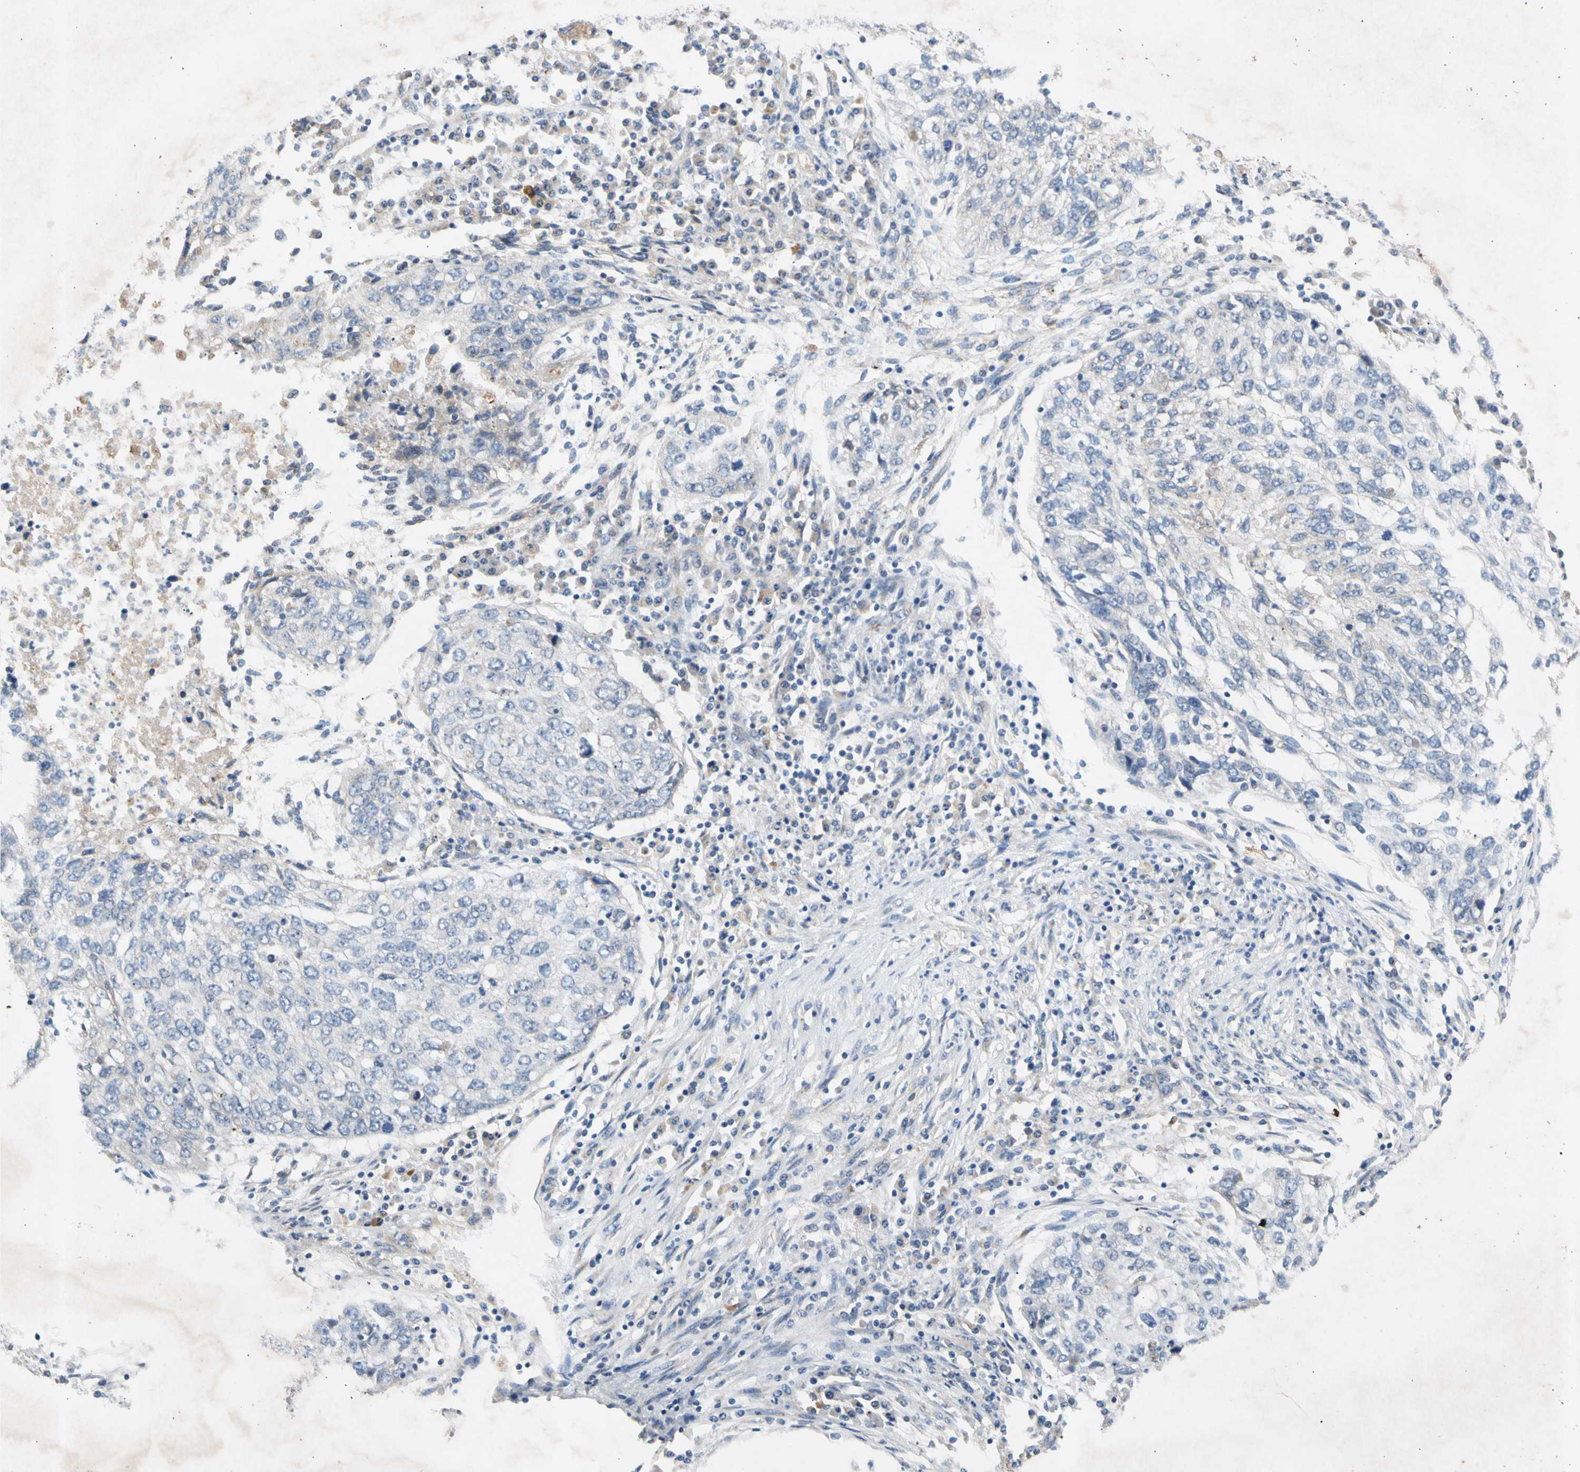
{"staining": {"intensity": "negative", "quantity": "none", "location": "none"}, "tissue": "lung cancer", "cell_type": "Tumor cells", "image_type": "cancer", "snomed": [{"axis": "morphology", "description": "Squamous cell carcinoma, NOS"}, {"axis": "topography", "description": "Lung"}], "caption": "Tumor cells show no significant positivity in lung cancer (squamous cell carcinoma).", "gene": "GASK1B", "patient": {"sex": "female", "age": 63}}